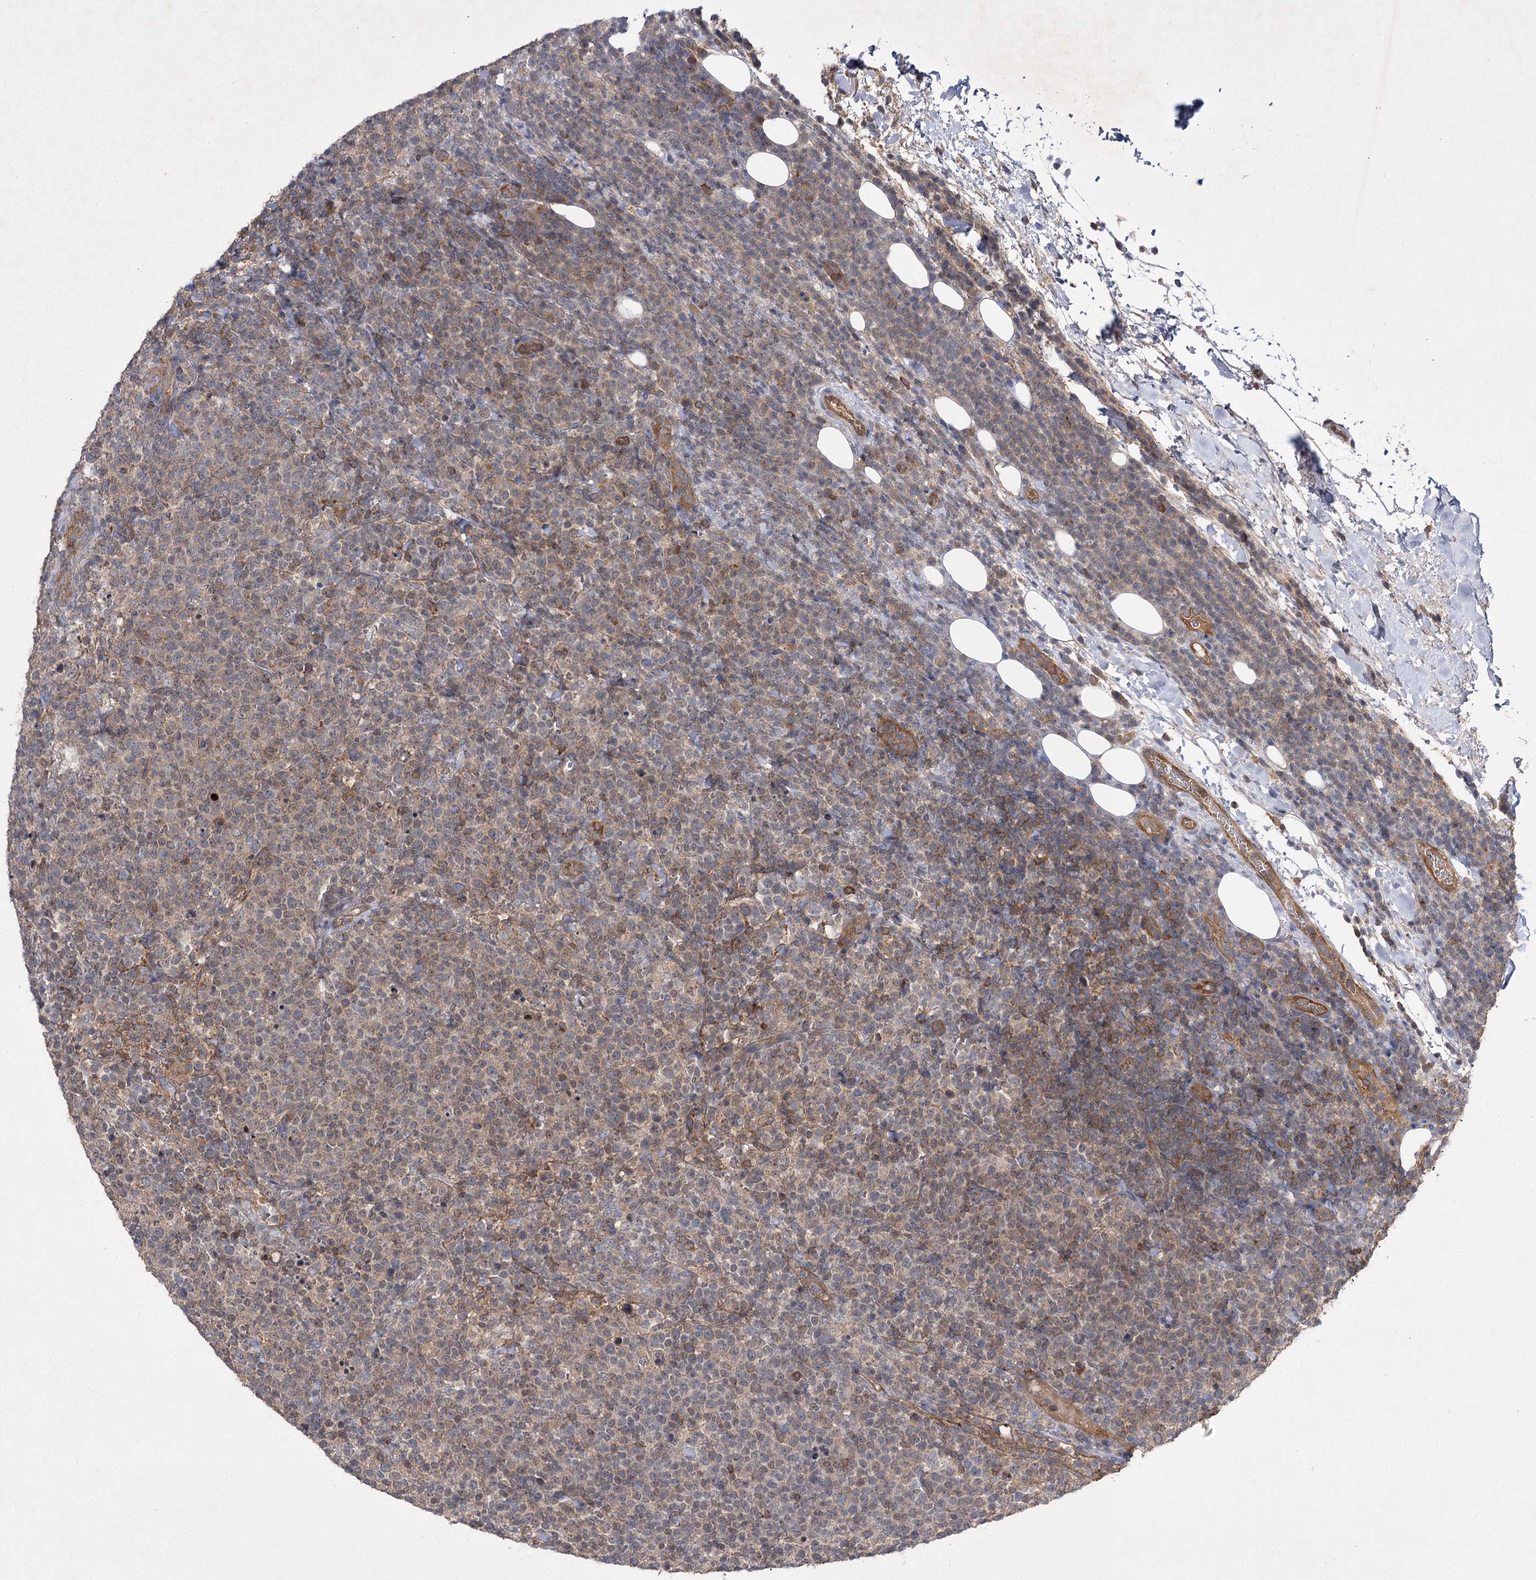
{"staining": {"intensity": "weak", "quantity": "<25%", "location": "cytoplasmic/membranous"}, "tissue": "lymphoma", "cell_type": "Tumor cells", "image_type": "cancer", "snomed": [{"axis": "morphology", "description": "Malignant lymphoma, non-Hodgkin's type, High grade"}, {"axis": "topography", "description": "Lymph node"}], "caption": "A high-resolution photomicrograph shows immunohistochemistry (IHC) staining of high-grade malignant lymphoma, non-Hodgkin's type, which exhibits no significant positivity in tumor cells.", "gene": "BCR", "patient": {"sex": "male", "age": 61}}